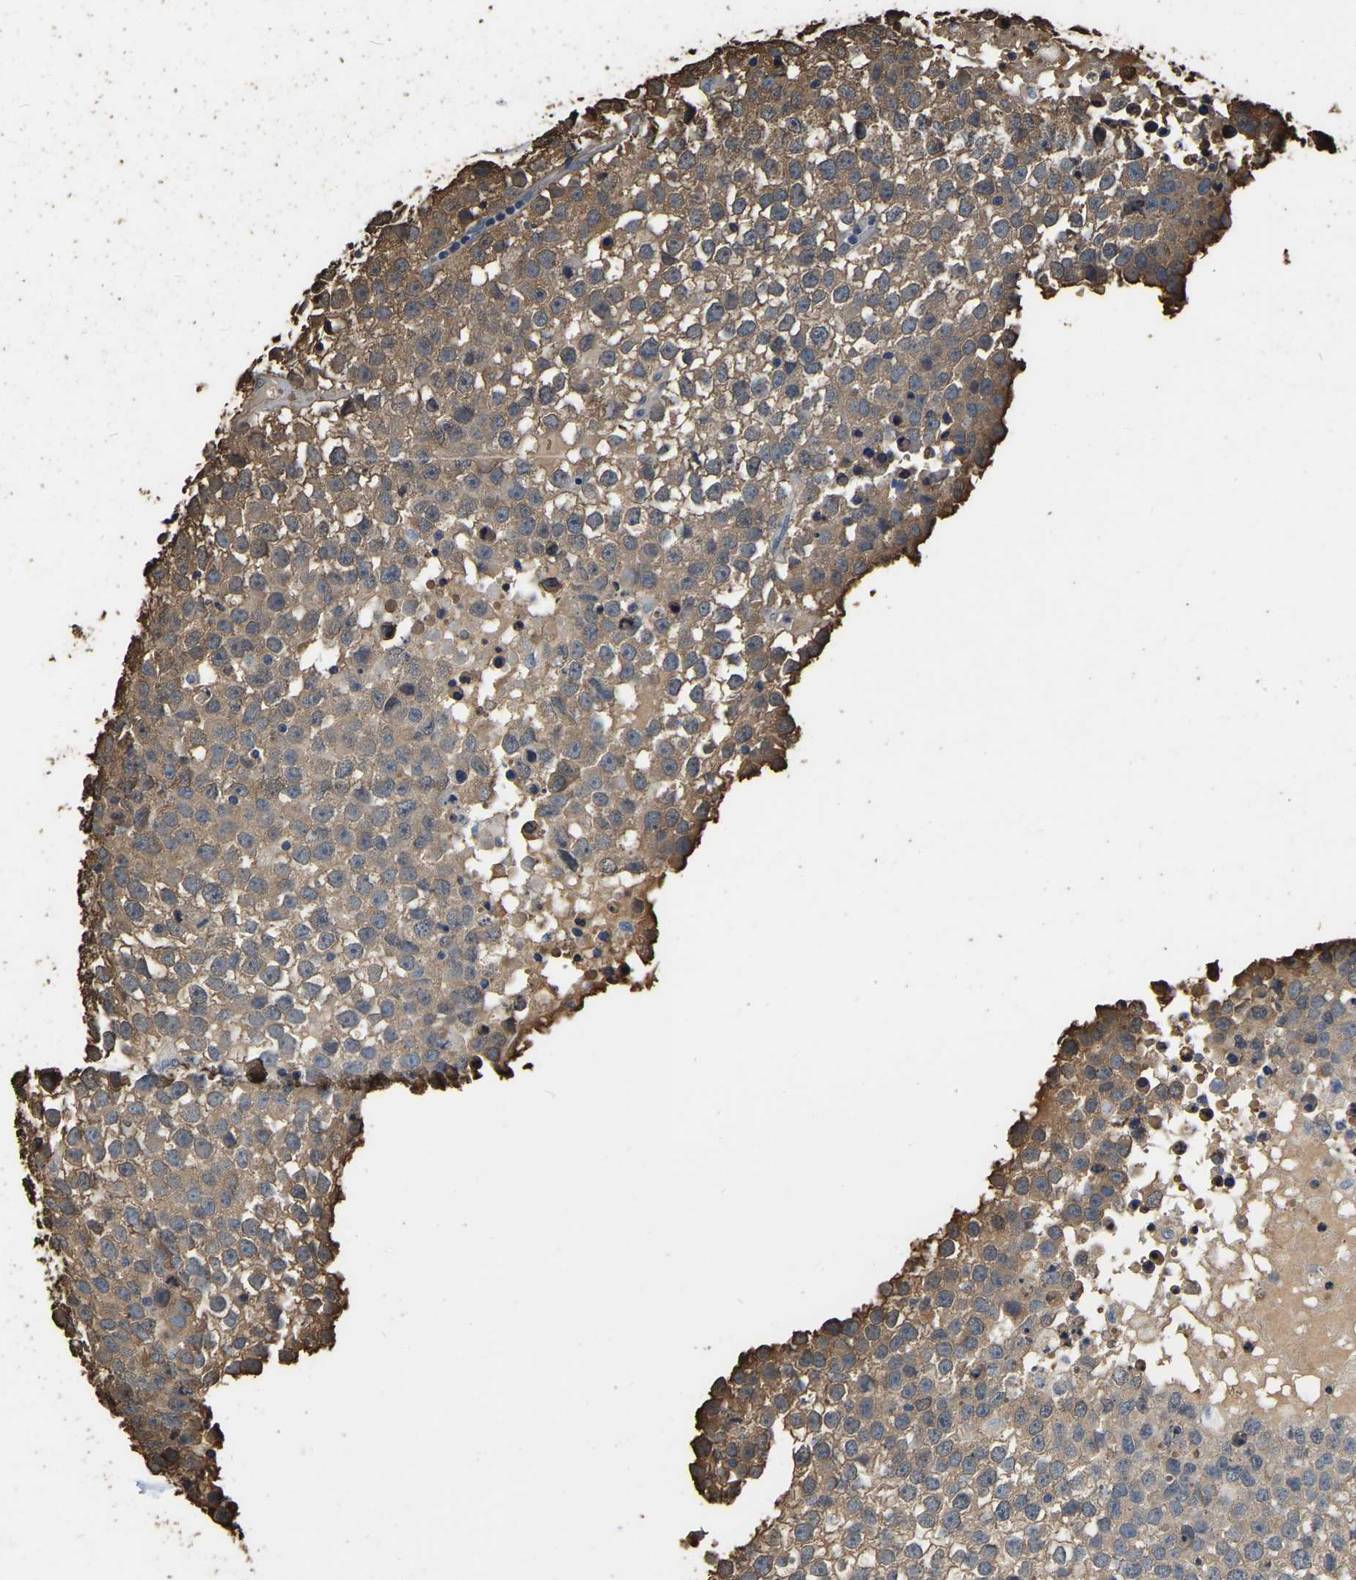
{"staining": {"intensity": "moderate", "quantity": ">75%", "location": "cytoplasmic/membranous"}, "tissue": "testis cancer", "cell_type": "Tumor cells", "image_type": "cancer", "snomed": [{"axis": "morphology", "description": "Seminoma, NOS"}, {"axis": "topography", "description": "Testis"}], "caption": "Immunohistochemistry micrograph of human testis cancer stained for a protein (brown), which demonstrates medium levels of moderate cytoplasmic/membranous positivity in about >75% of tumor cells.", "gene": "LDHB", "patient": {"sex": "male", "age": 65}}